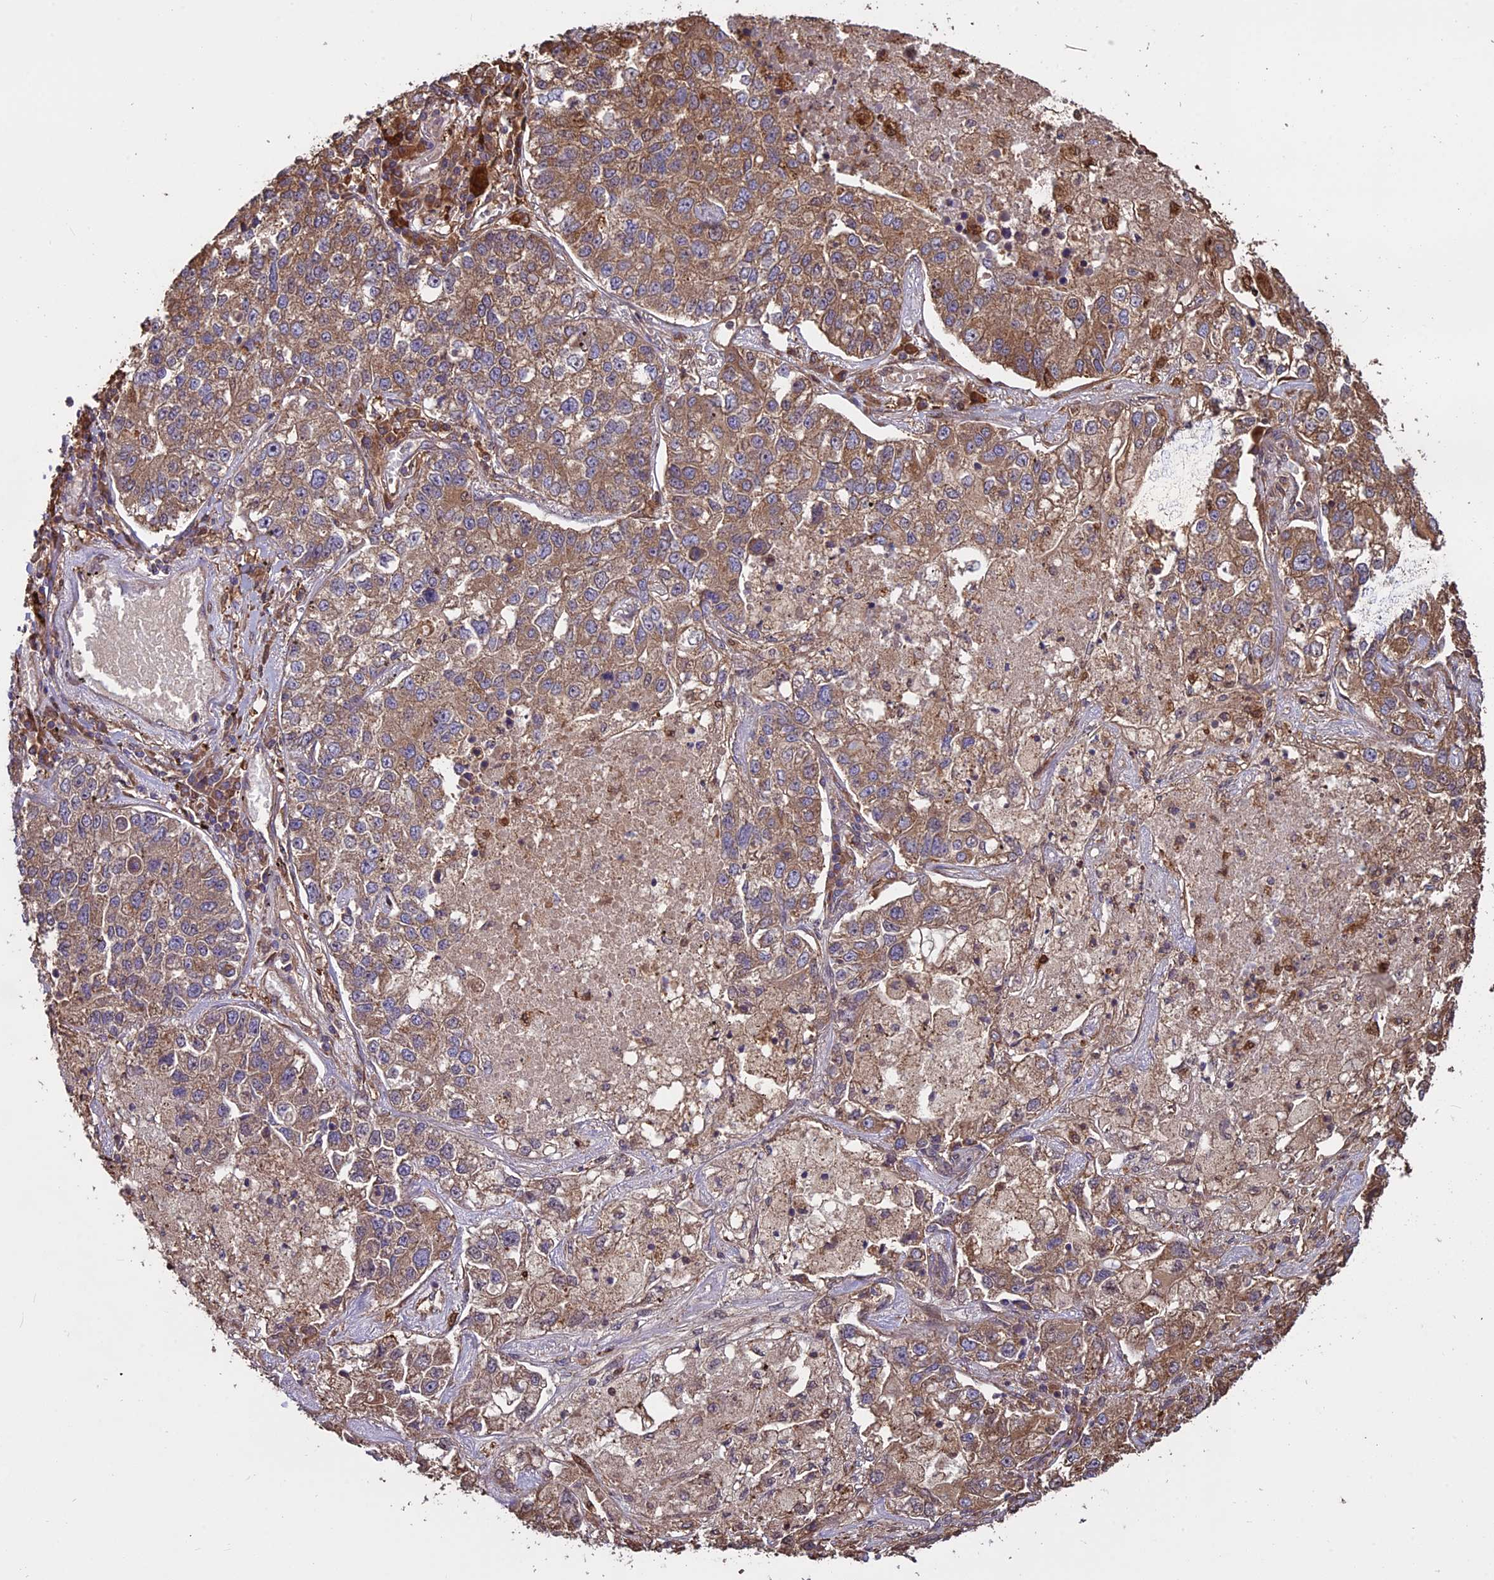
{"staining": {"intensity": "moderate", "quantity": ">75%", "location": "cytoplasmic/membranous"}, "tissue": "lung cancer", "cell_type": "Tumor cells", "image_type": "cancer", "snomed": [{"axis": "morphology", "description": "Adenocarcinoma, NOS"}, {"axis": "topography", "description": "Lung"}], "caption": "Protein staining of lung cancer (adenocarcinoma) tissue exhibits moderate cytoplasmic/membranous positivity in approximately >75% of tumor cells.", "gene": "VWA3A", "patient": {"sex": "male", "age": 49}}